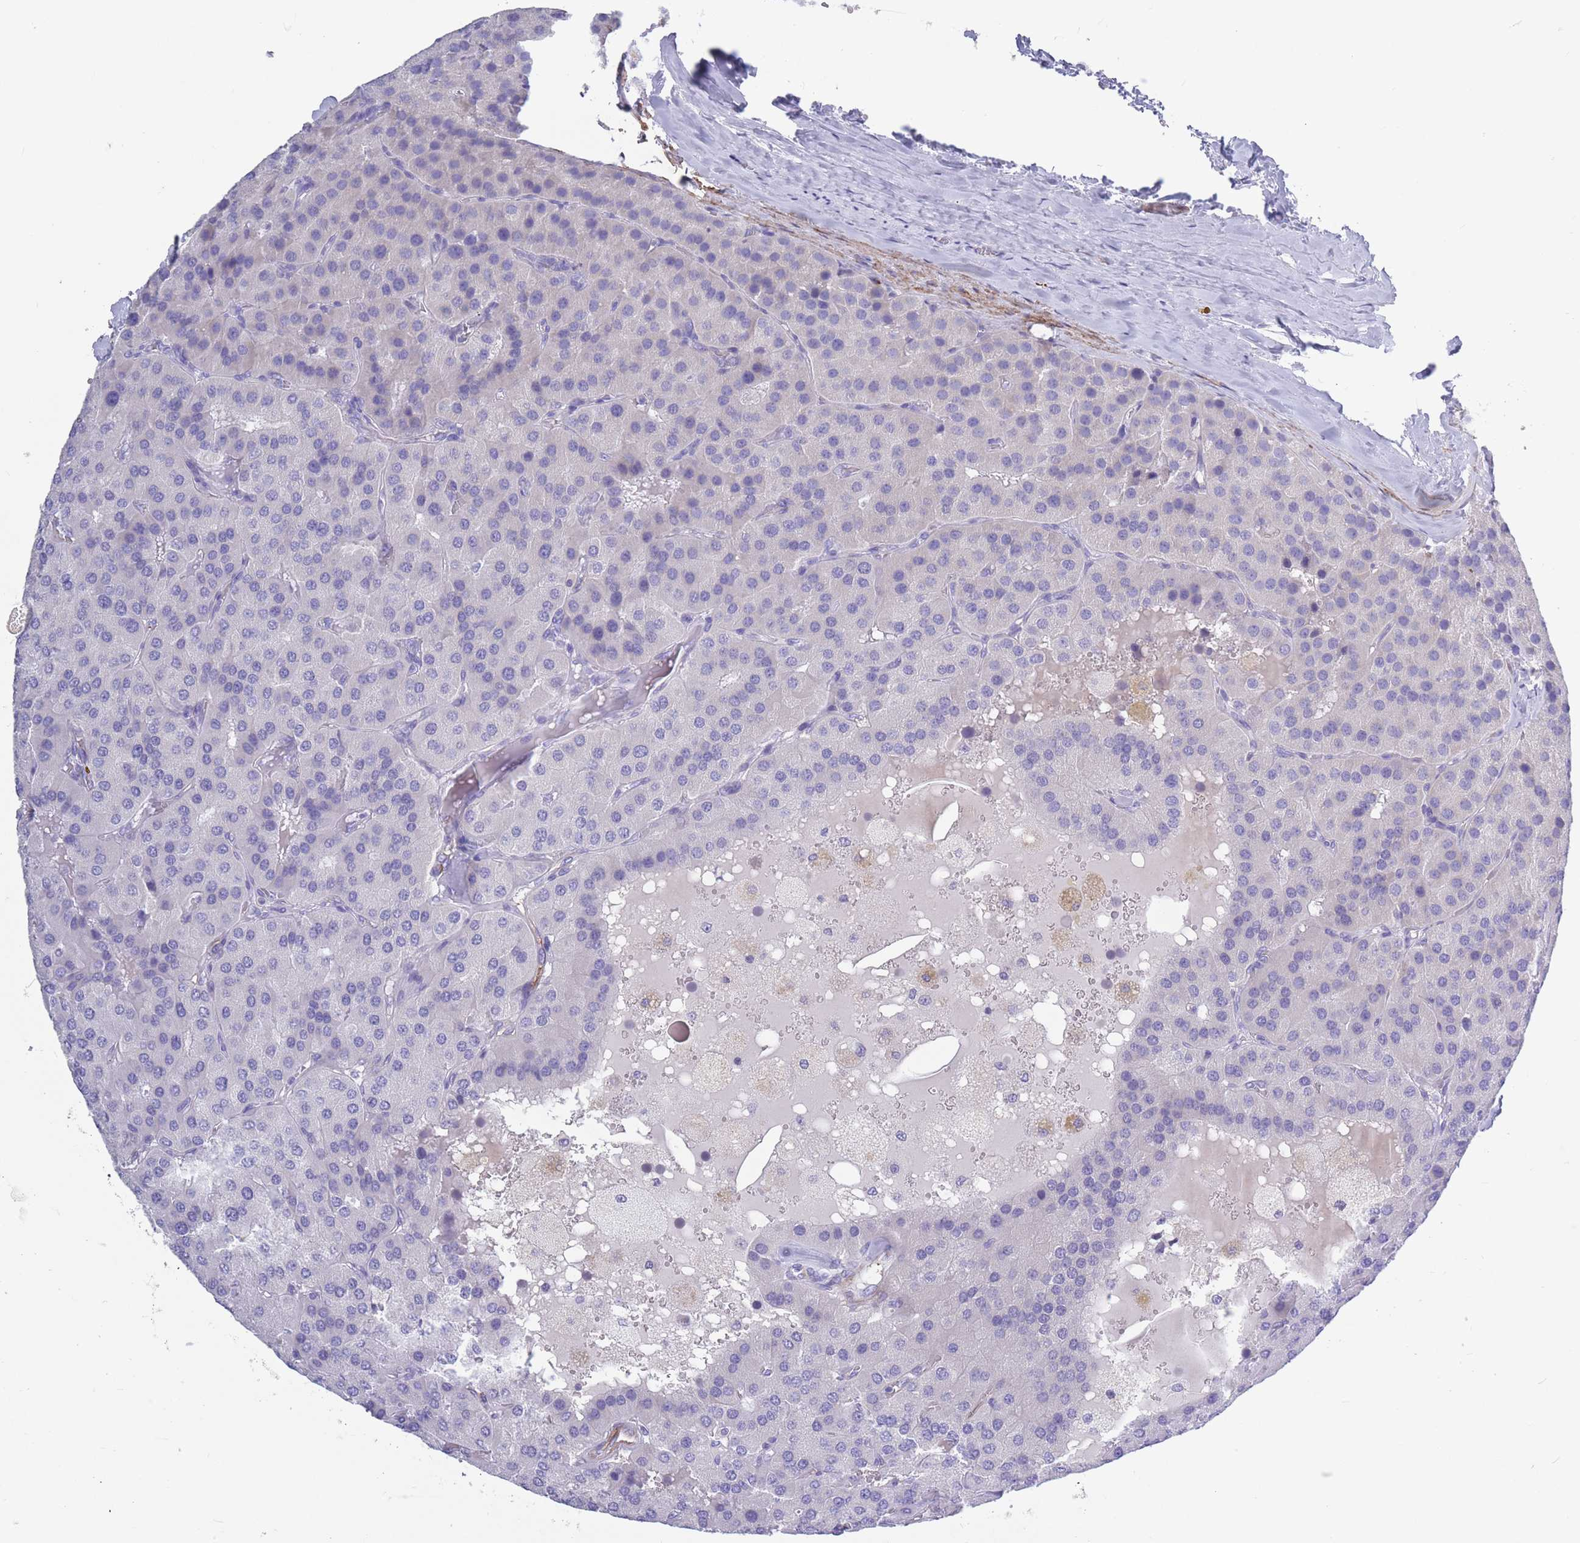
{"staining": {"intensity": "negative", "quantity": "none", "location": "none"}, "tissue": "parathyroid gland", "cell_type": "Glandular cells", "image_type": "normal", "snomed": [{"axis": "morphology", "description": "Normal tissue, NOS"}, {"axis": "morphology", "description": "Adenoma, NOS"}, {"axis": "topography", "description": "Parathyroid gland"}], "caption": "Glandular cells show no significant protein positivity in normal parathyroid gland. (DAB (3,3'-diaminobenzidine) IHC, high magnification).", "gene": "DPYD", "patient": {"sex": "female", "age": 86}}